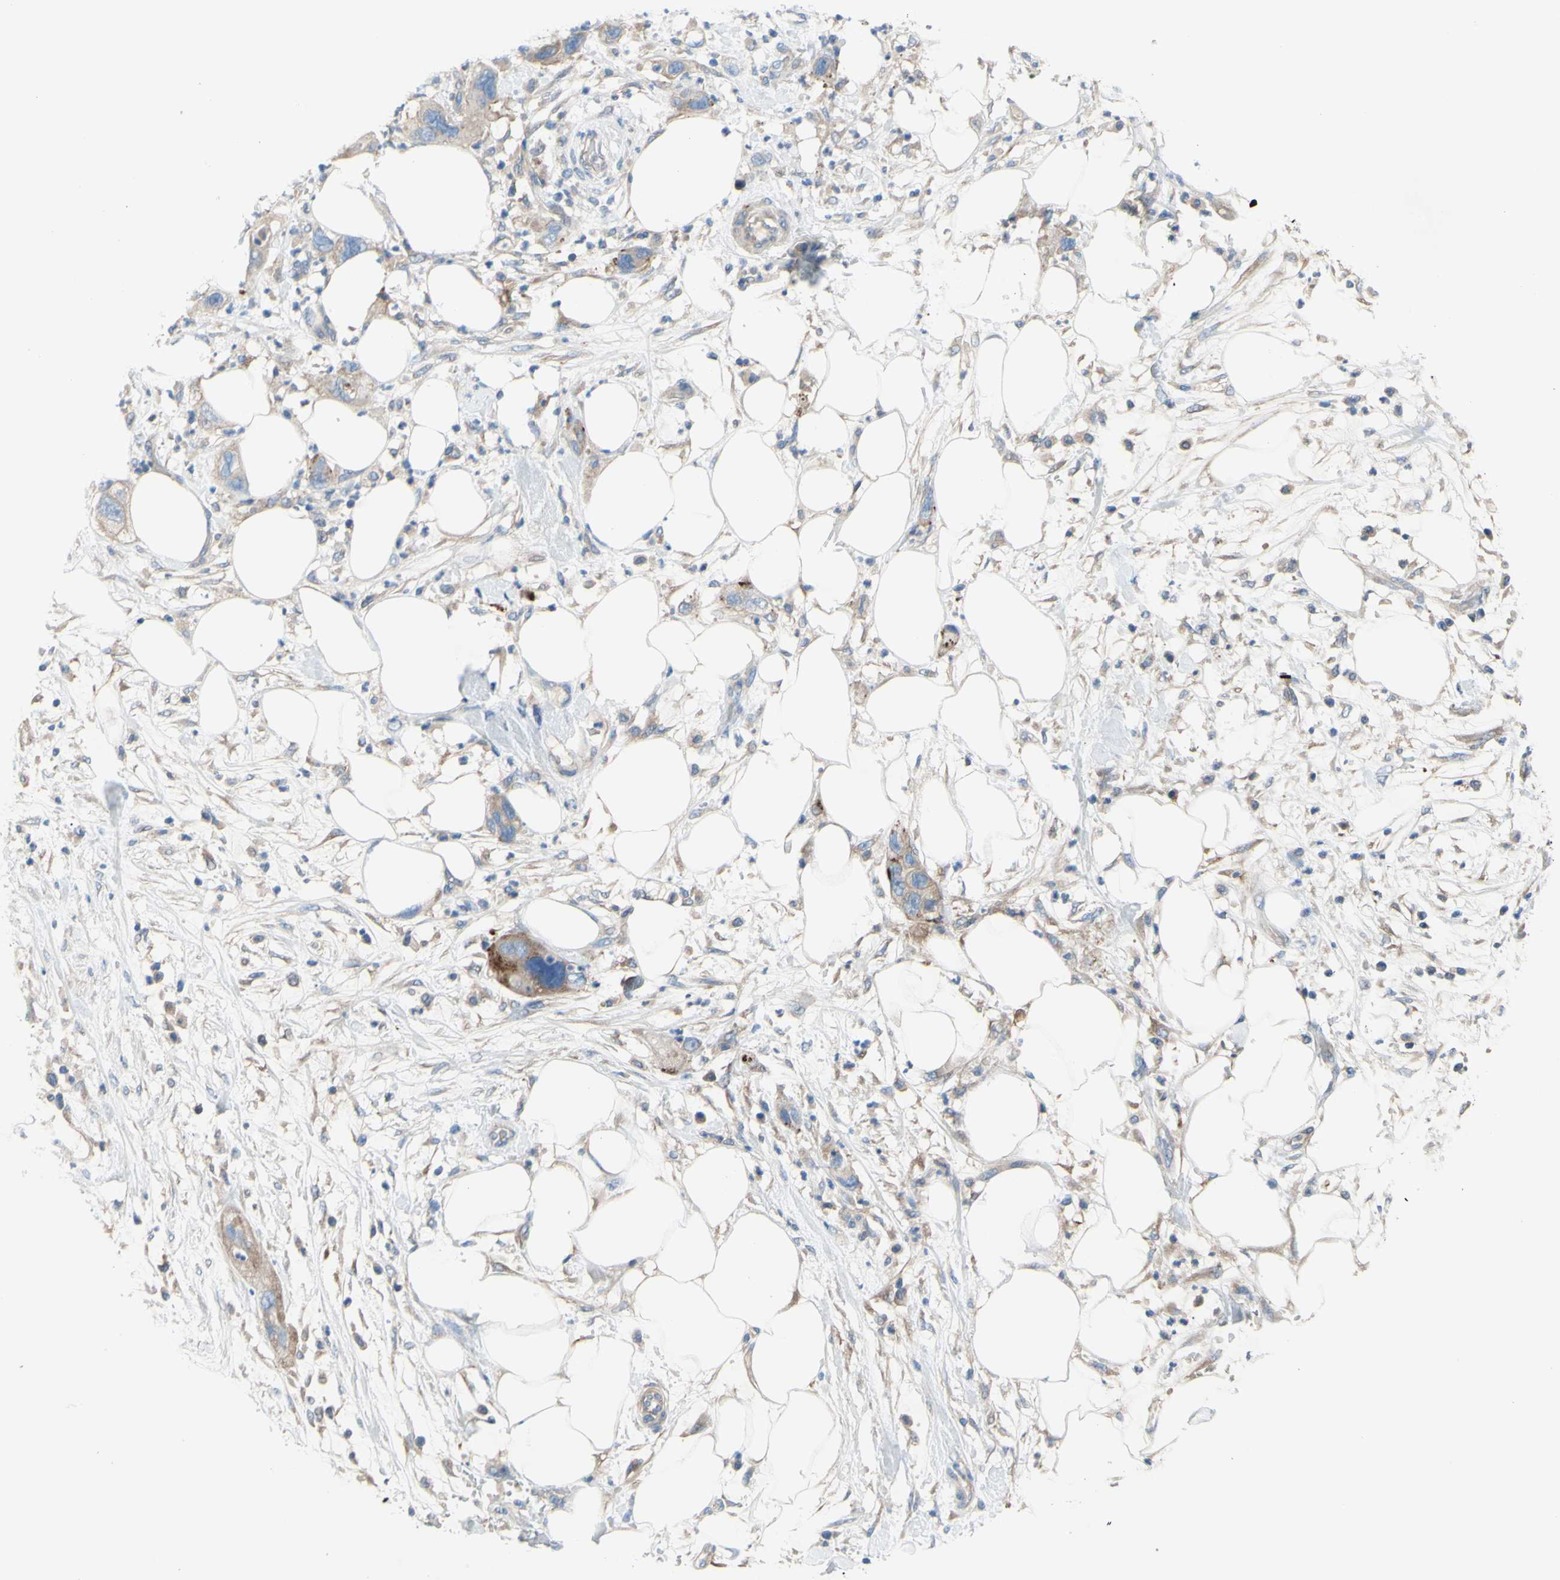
{"staining": {"intensity": "weak", "quantity": "<25%", "location": "cytoplasmic/membranous"}, "tissue": "pancreatic cancer", "cell_type": "Tumor cells", "image_type": "cancer", "snomed": [{"axis": "morphology", "description": "Adenocarcinoma, NOS"}, {"axis": "topography", "description": "Pancreas"}], "caption": "A histopathology image of human pancreatic adenocarcinoma is negative for staining in tumor cells.", "gene": "TMEM59L", "patient": {"sex": "female", "age": 71}}